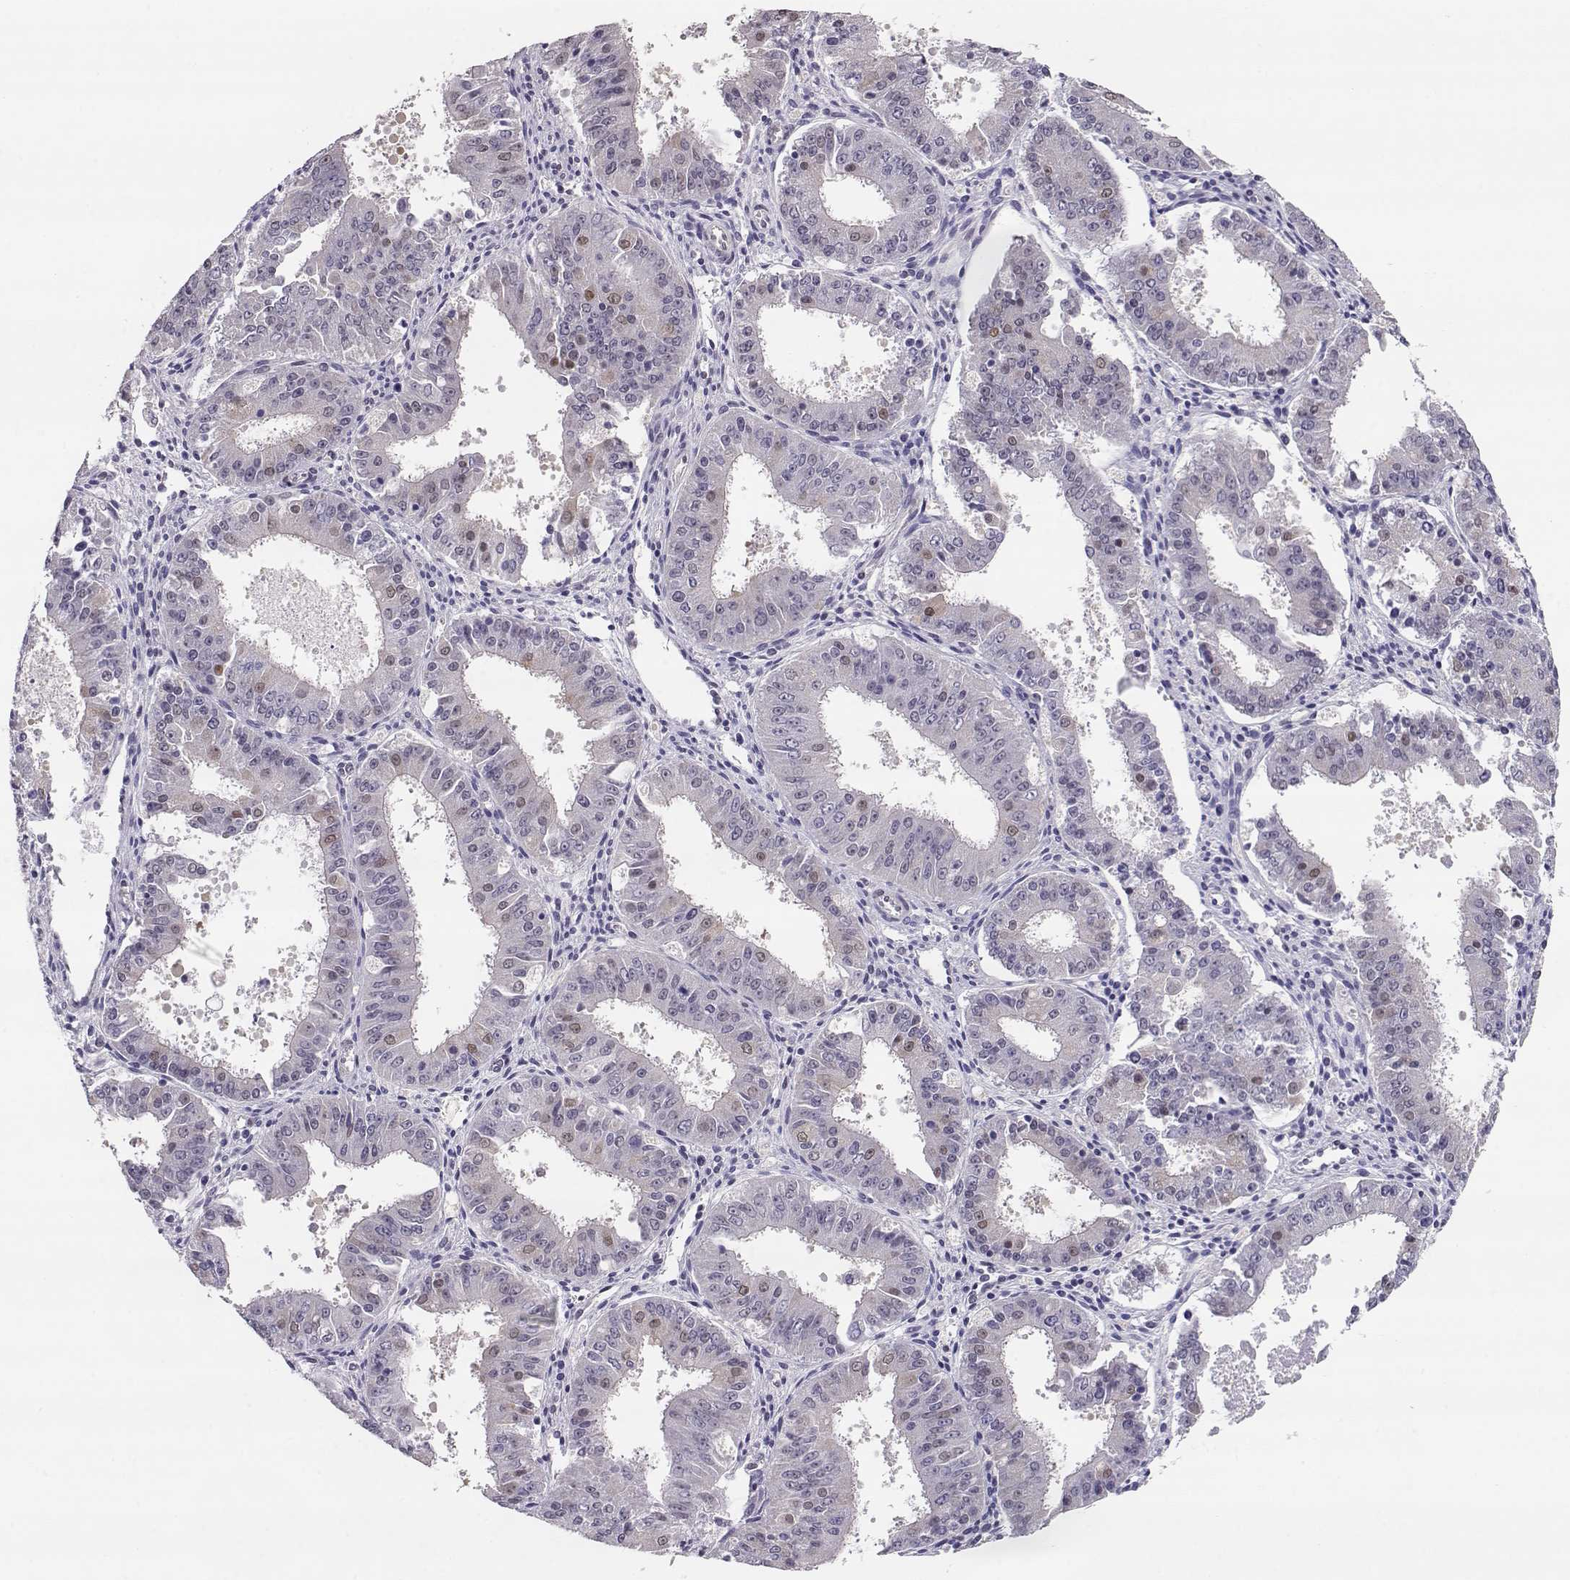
{"staining": {"intensity": "weak", "quantity": "<25%", "location": "nuclear"}, "tissue": "ovarian cancer", "cell_type": "Tumor cells", "image_type": "cancer", "snomed": [{"axis": "morphology", "description": "Carcinoma, endometroid"}, {"axis": "topography", "description": "Ovary"}], "caption": "High power microscopy histopathology image of an immunohistochemistry (IHC) photomicrograph of ovarian cancer (endometroid carcinoma), revealing no significant expression in tumor cells.", "gene": "POLI", "patient": {"sex": "female", "age": 42}}